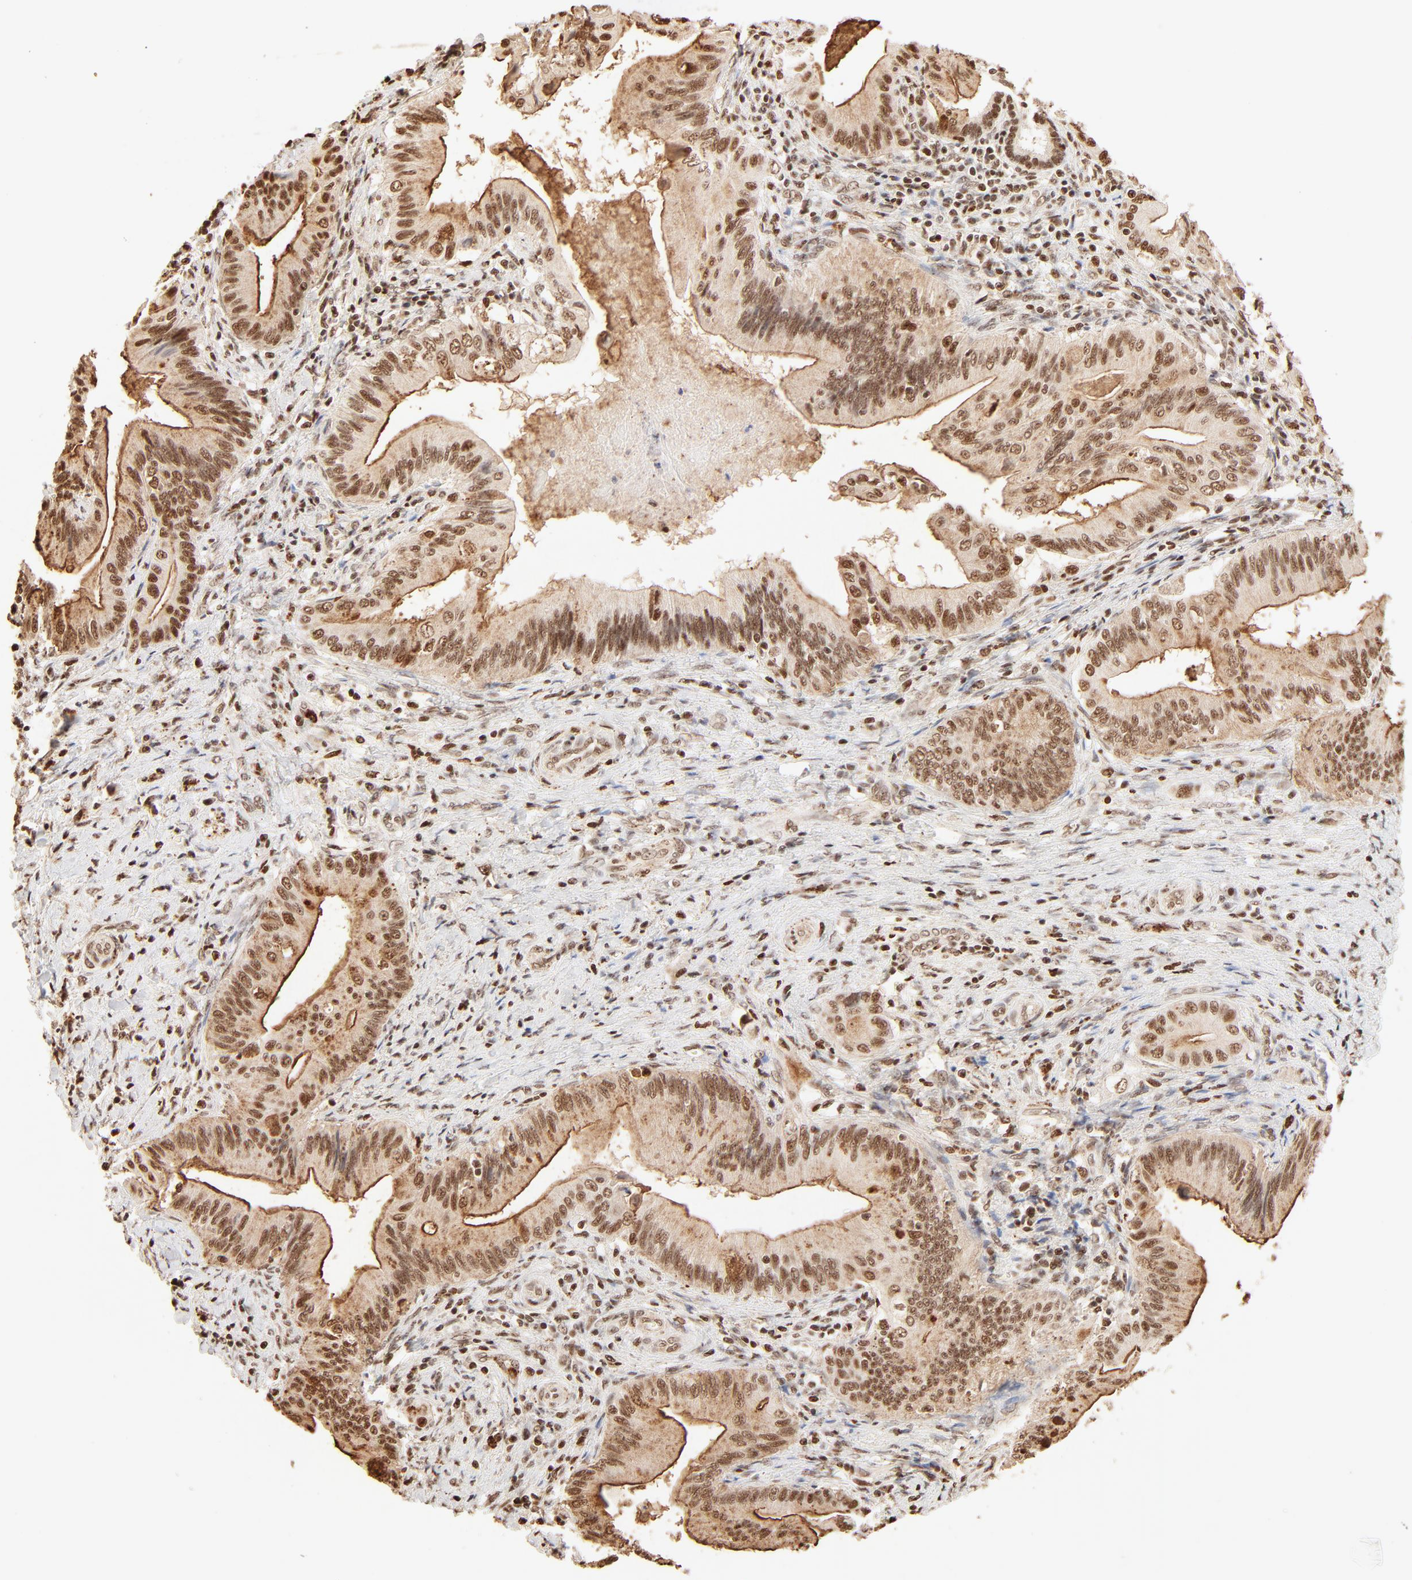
{"staining": {"intensity": "moderate", "quantity": ">75%", "location": "cytoplasmic/membranous,nuclear"}, "tissue": "liver cancer", "cell_type": "Tumor cells", "image_type": "cancer", "snomed": [{"axis": "morphology", "description": "Cholangiocarcinoma"}, {"axis": "topography", "description": "Liver"}], "caption": "Cholangiocarcinoma (liver) stained for a protein displays moderate cytoplasmic/membranous and nuclear positivity in tumor cells.", "gene": "FAM50A", "patient": {"sex": "male", "age": 58}}